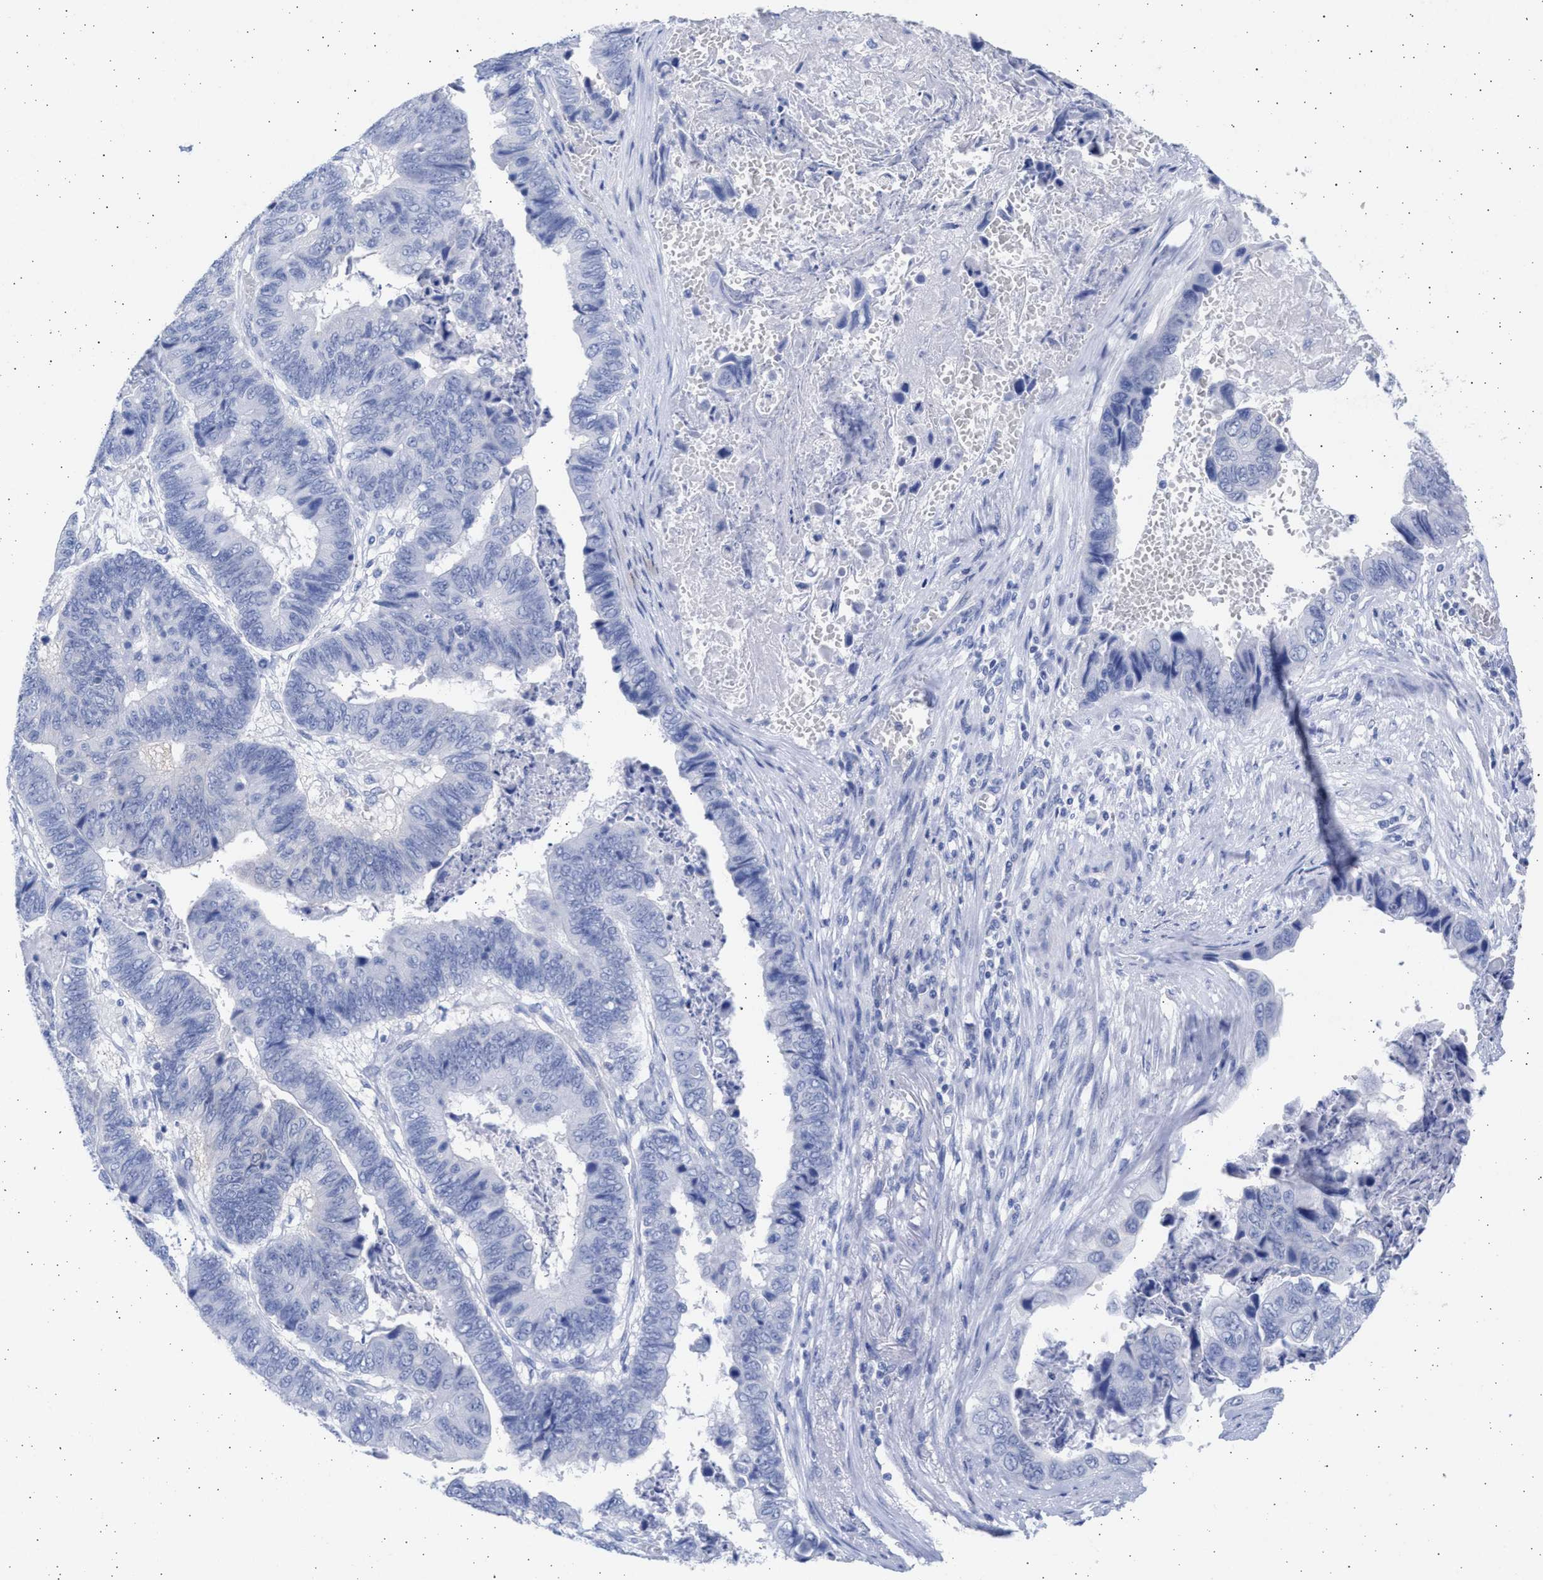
{"staining": {"intensity": "negative", "quantity": "none", "location": "none"}, "tissue": "stomach cancer", "cell_type": "Tumor cells", "image_type": "cancer", "snomed": [{"axis": "morphology", "description": "Adenocarcinoma, NOS"}, {"axis": "topography", "description": "Stomach, lower"}], "caption": "A histopathology image of stomach adenocarcinoma stained for a protein shows no brown staining in tumor cells. (DAB IHC with hematoxylin counter stain).", "gene": "ALDOC", "patient": {"sex": "male", "age": 77}}